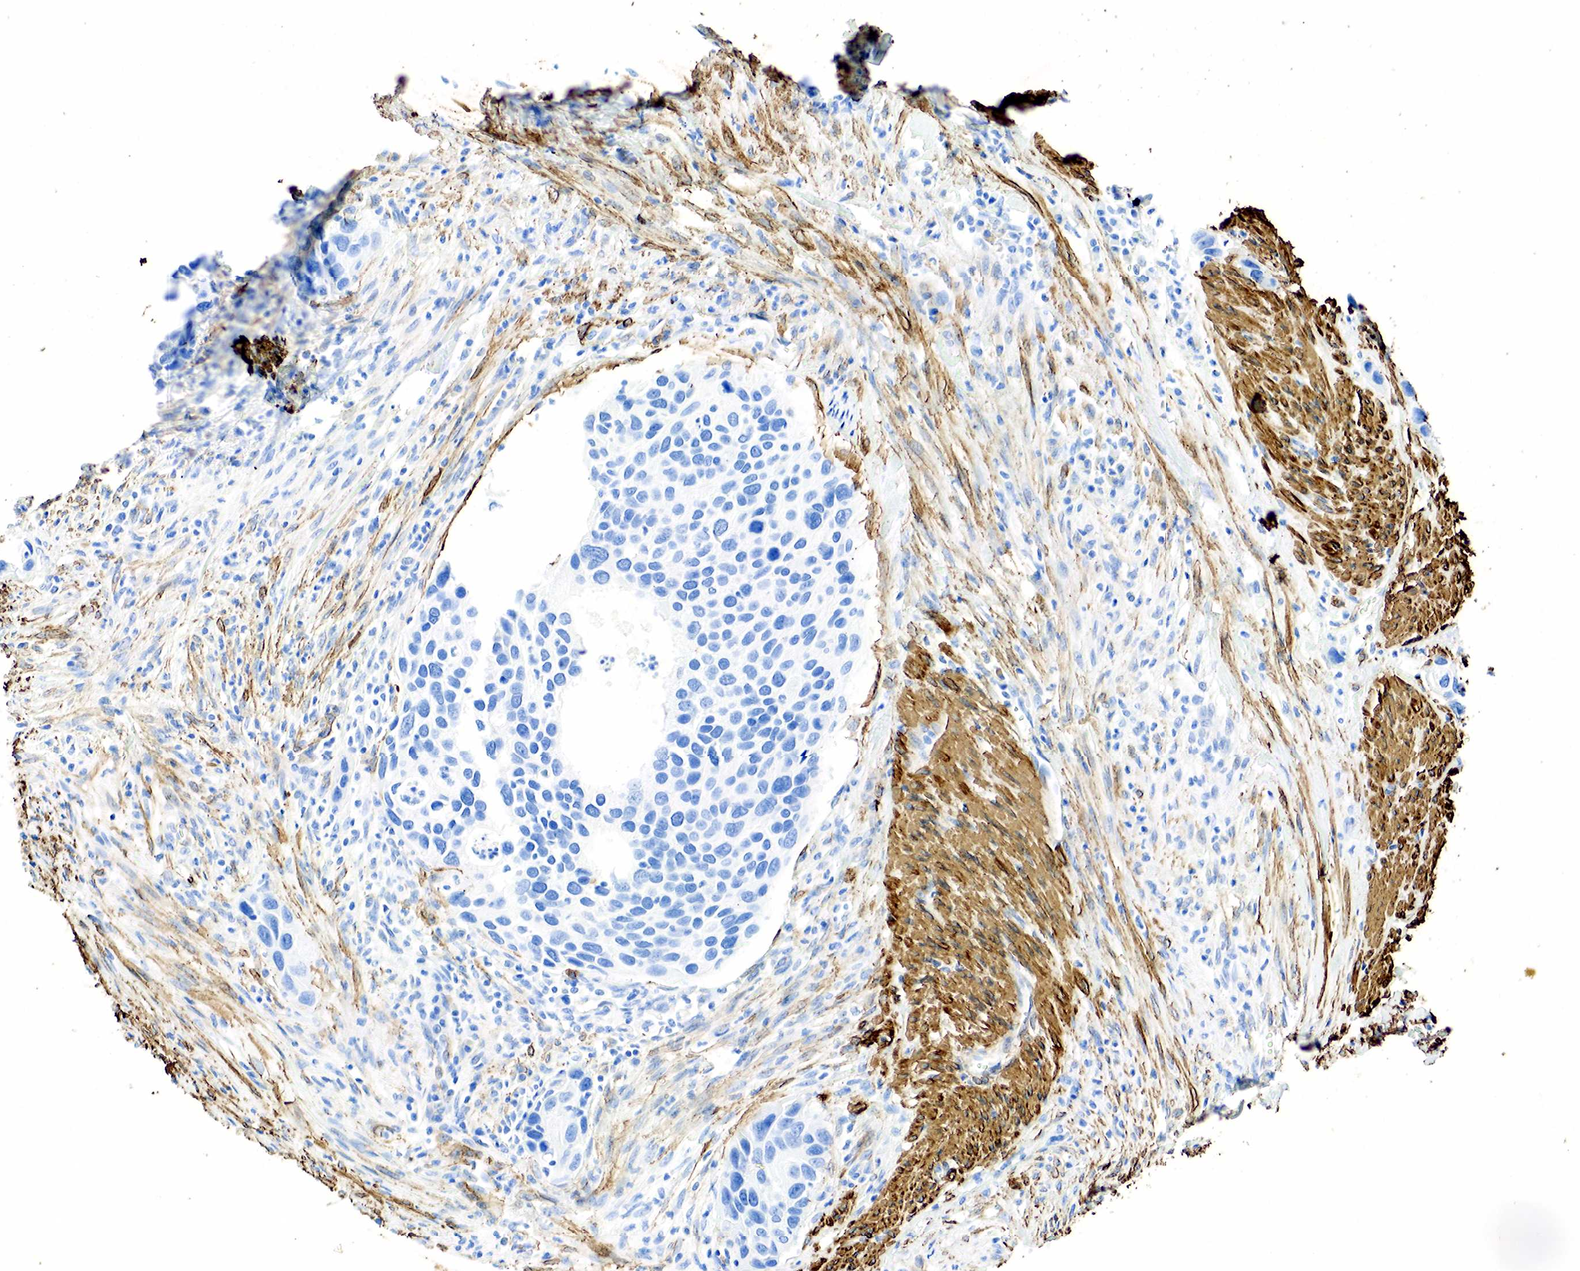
{"staining": {"intensity": "negative", "quantity": "none", "location": "none"}, "tissue": "urothelial cancer", "cell_type": "Tumor cells", "image_type": "cancer", "snomed": [{"axis": "morphology", "description": "Urothelial carcinoma, High grade"}, {"axis": "topography", "description": "Urinary bladder"}], "caption": "Tumor cells are negative for protein expression in human urothelial carcinoma (high-grade).", "gene": "ACTA1", "patient": {"sex": "male", "age": 66}}